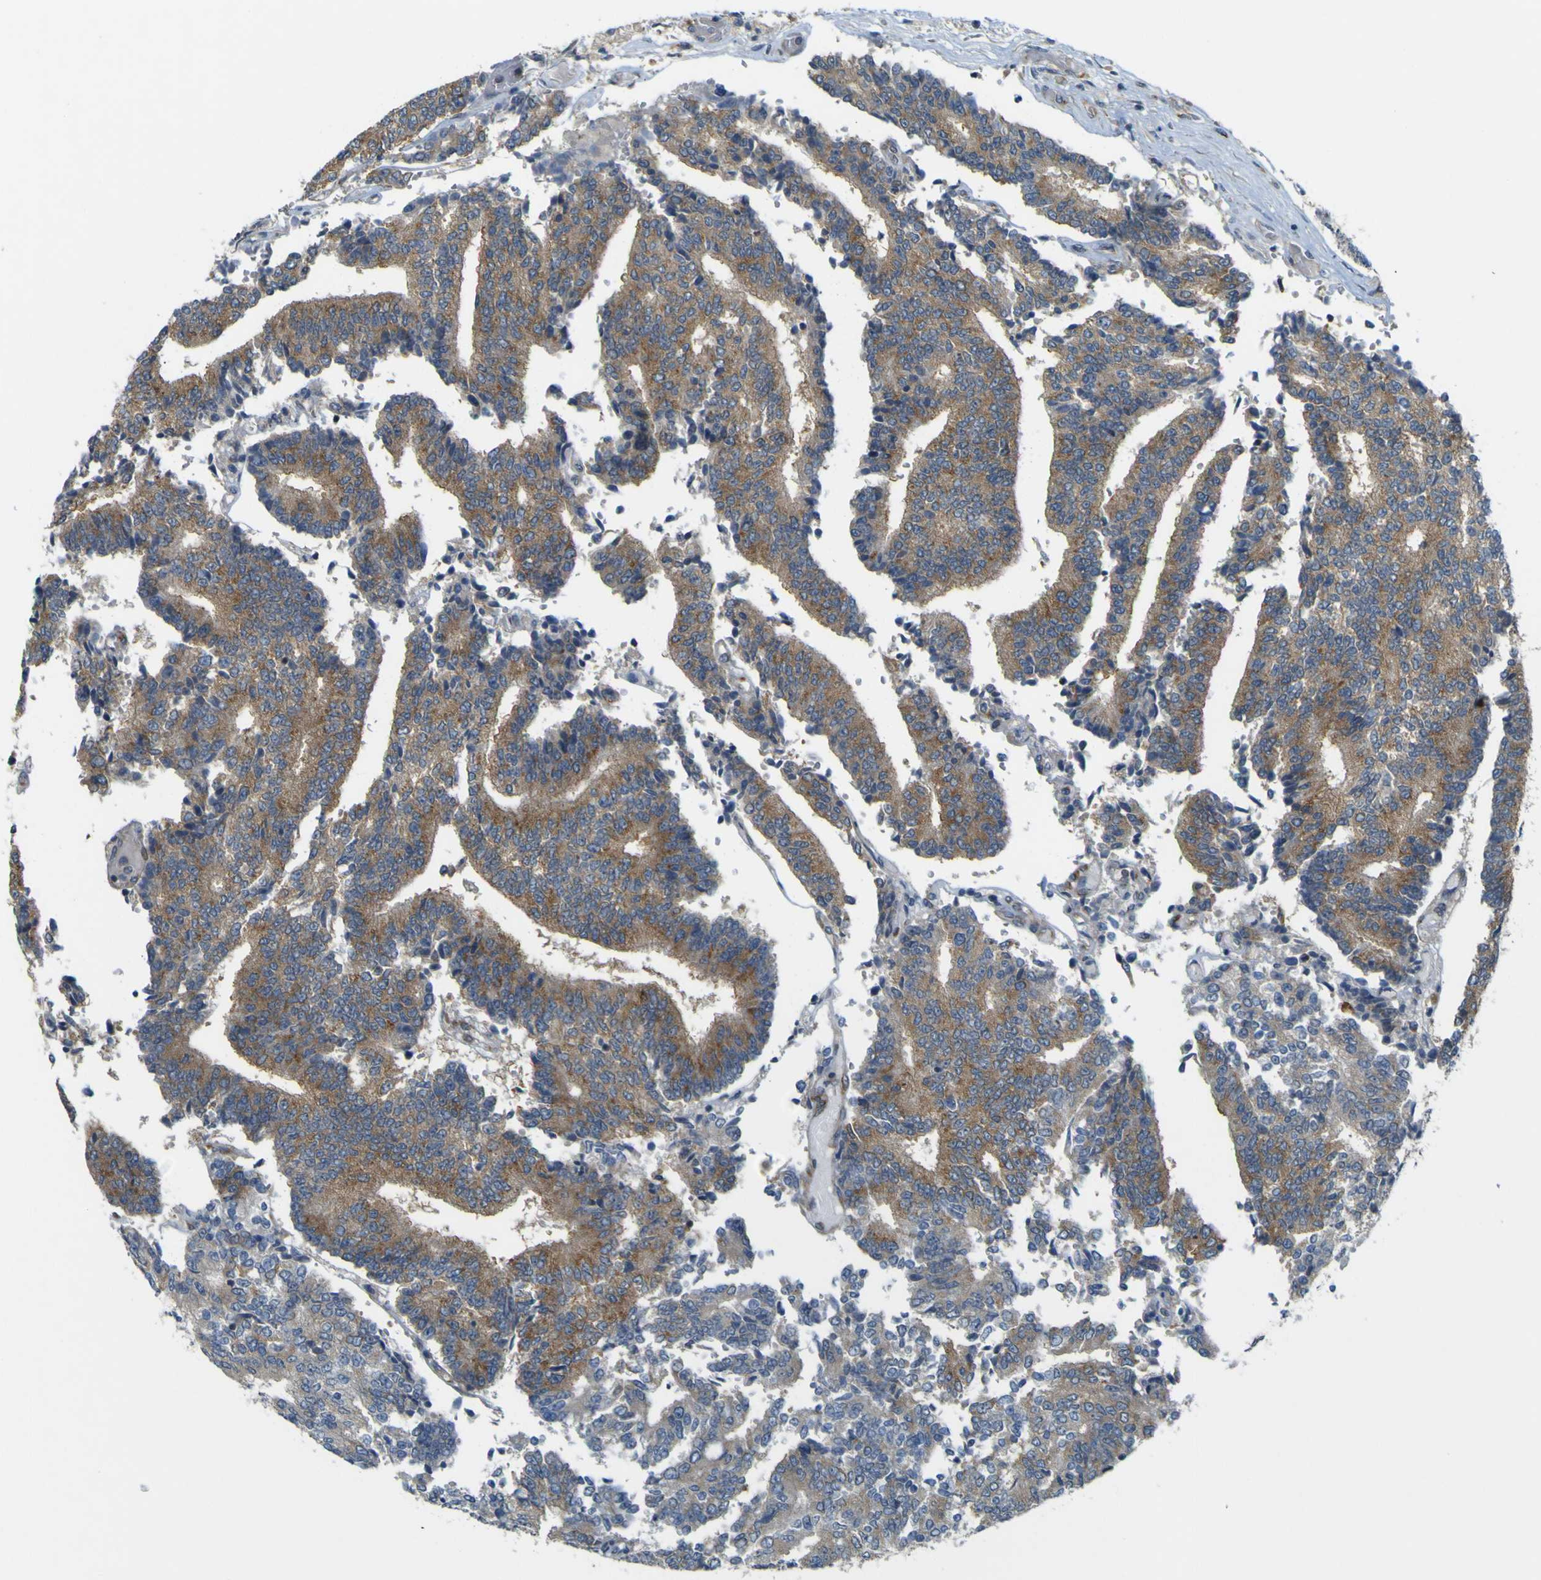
{"staining": {"intensity": "moderate", "quantity": "25%-75%", "location": "cytoplasmic/membranous"}, "tissue": "prostate cancer", "cell_type": "Tumor cells", "image_type": "cancer", "snomed": [{"axis": "morphology", "description": "Normal tissue, NOS"}, {"axis": "morphology", "description": "Adenocarcinoma, High grade"}, {"axis": "topography", "description": "Prostate"}, {"axis": "topography", "description": "Seminal veicle"}], "caption": "The immunohistochemical stain labels moderate cytoplasmic/membranous positivity in tumor cells of prostate adenocarcinoma (high-grade) tissue. The staining was performed using DAB (3,3'-diaminobenzidine) to visualize the protein expression in brown, while the nuclei were stained in blue with hematoxylin (Magnification: 20x).", "gene": "IGF2R", "patient": {"sex": "male", "age": 55}}